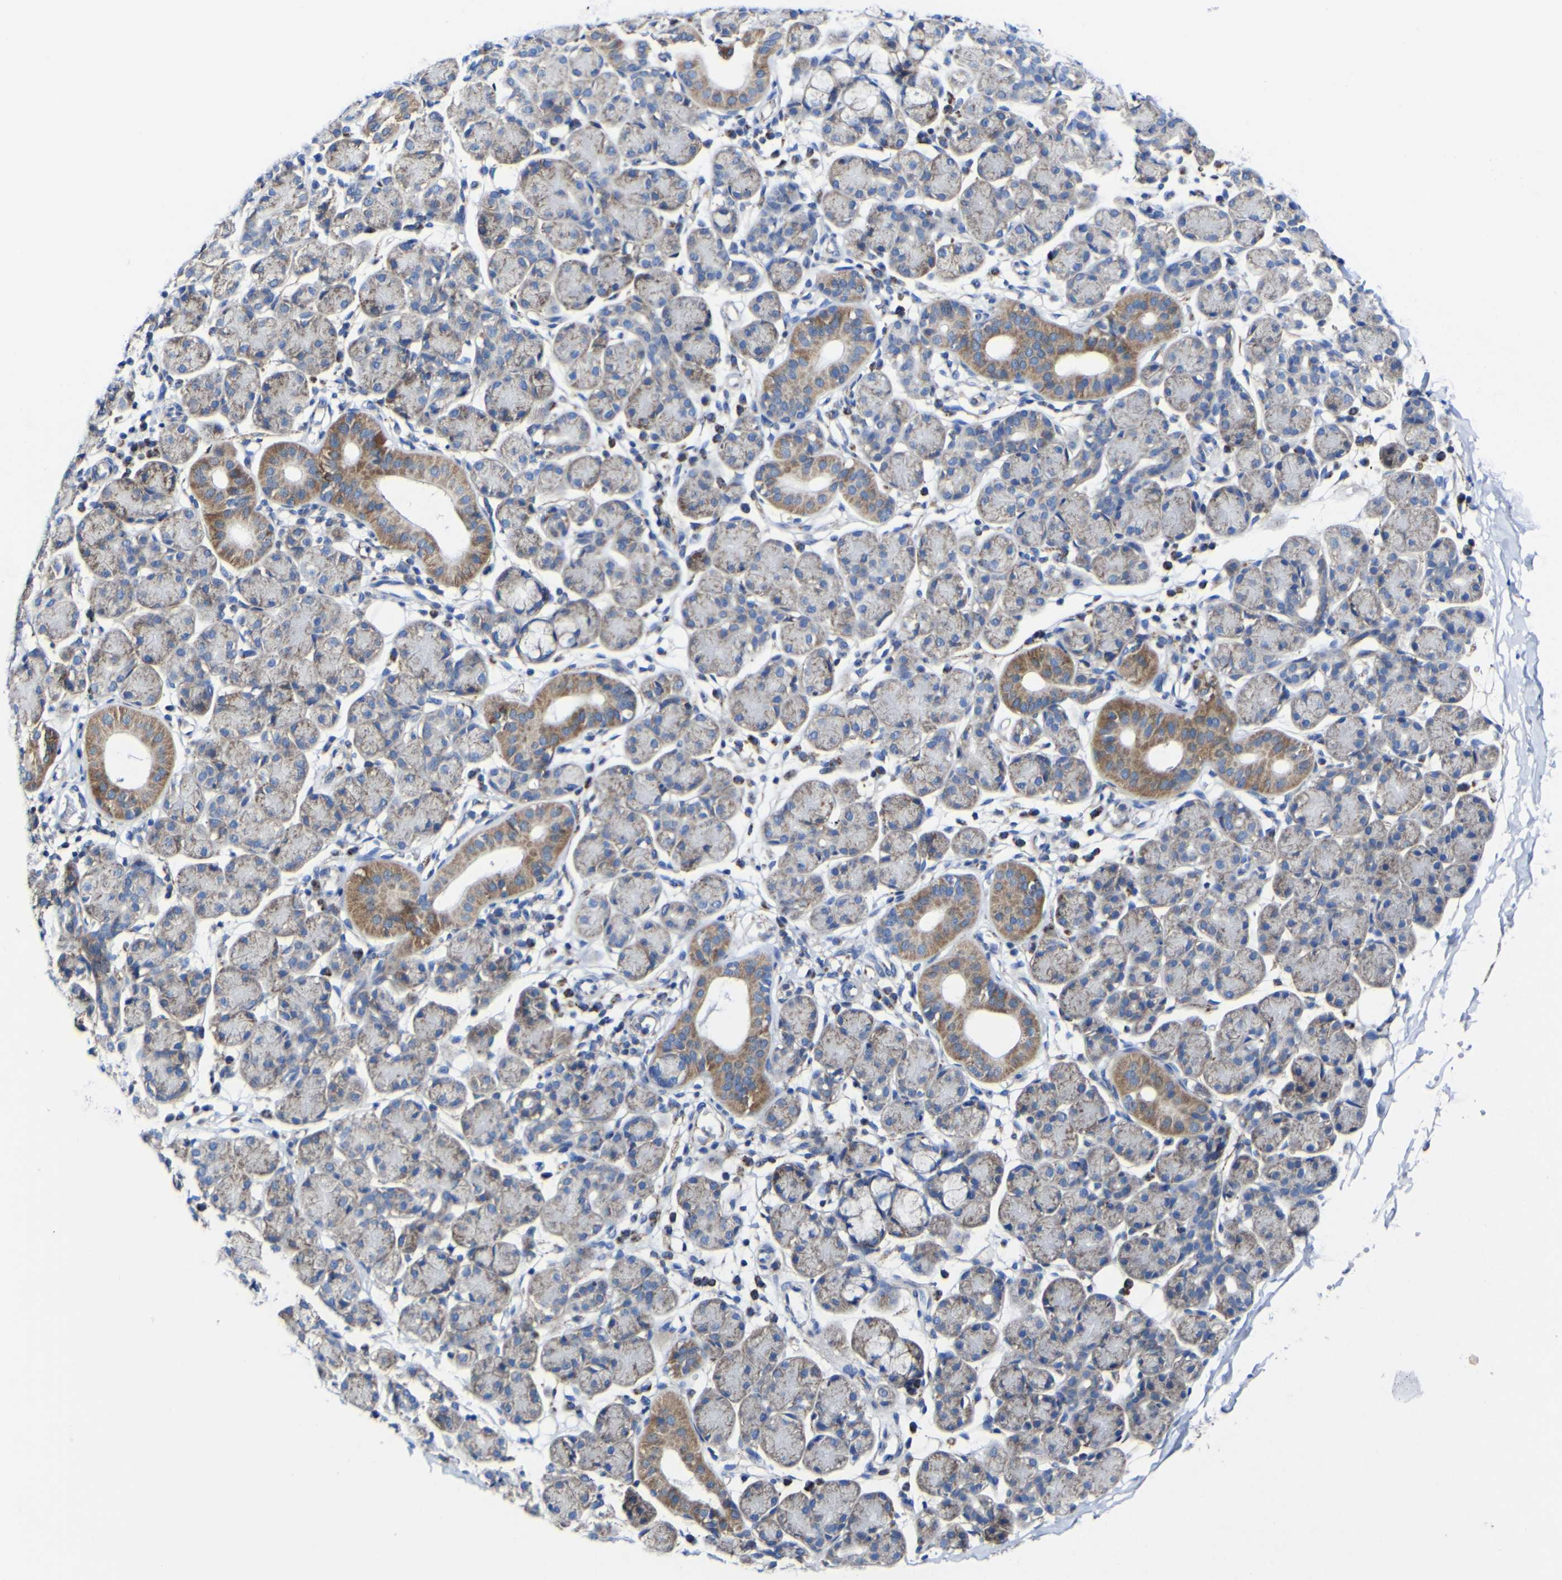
{"staining": {"intensity": "moderate", "quantity": "25%-75%", "location": "cytoplasmic/membranous"}, "tissue": "salivary gland", "cell_type": "Glandular cells", "image_type": "normal", "snomed": [{"axis": "morphology", "description": "Normal tissue, NOS"}, {"axis": "morphology", "description": "Inflammation, NOS"}, {"axis": "topography", "description": "Lymph node"}, {"axis": "topography", "description": "Salivary gland"}], "caption": "Immunohistochemistry (IHC) photomicrograph of benign salivary gland: human salivary gland stained using immunohistochemistry shows medium levels of moderate protein expression localized specifically in the cytoplasmic/membranous of glandular cells, appearing as a cytoplasmic/membranous brown color.", "gene": "CCDC90B", "patient": {"sex": "male", "age": 3}}